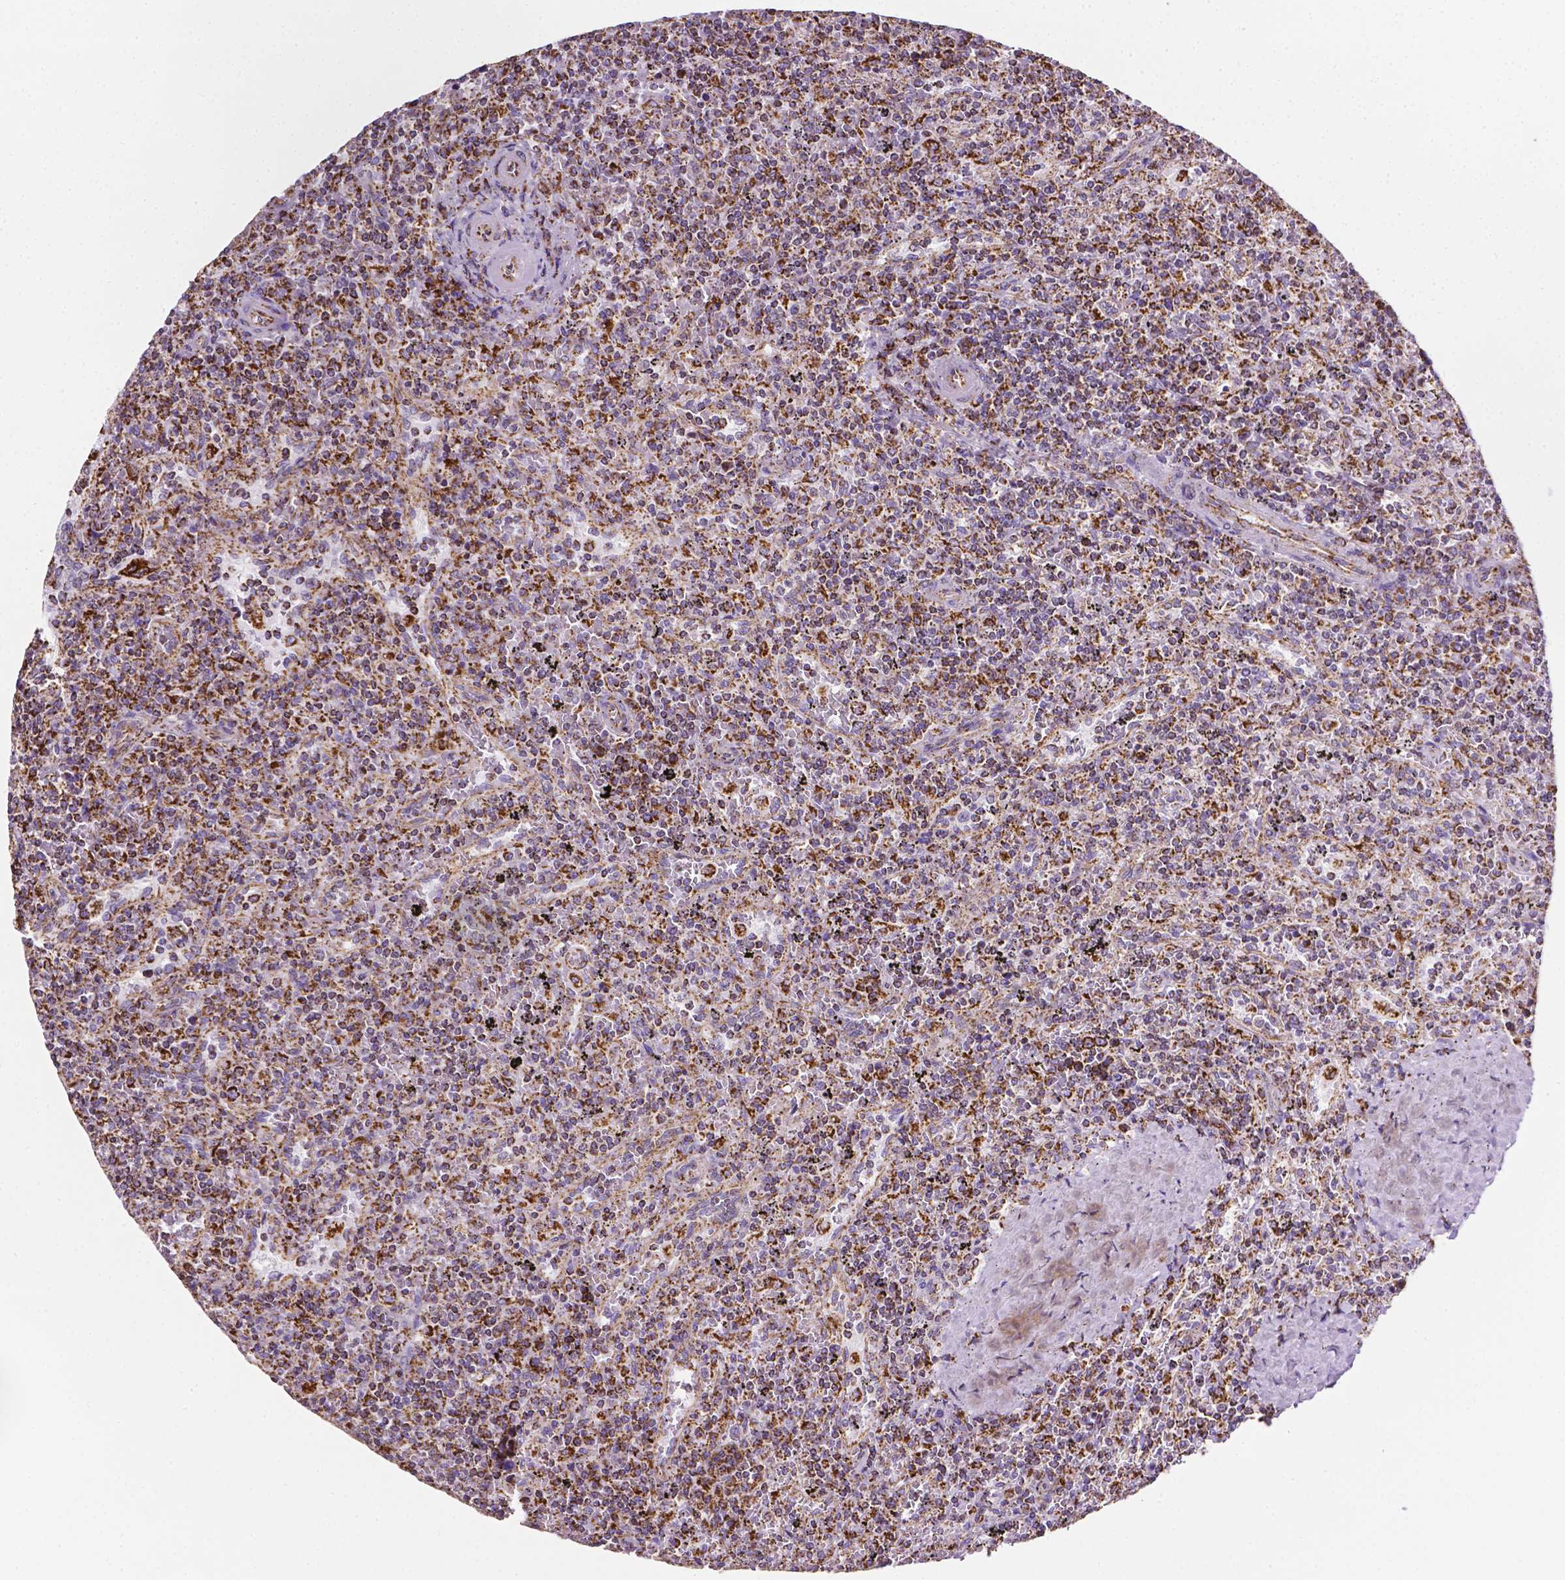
{"staining": {"intensity": "strong", "quantity": "25%-75%", "location": "cytoplasmic/membranous"}, "tissue": "lymphoma", "cell_type": "Tumor cells", "image_type": "cancer", "snomed": [{"axis": "morphology", "description": "Malignant lymphoma, non-Hodgkin's type, Low grade"}, {"axis": "topography", "description": "Spleen"}], "caption": "Immunohistochemistry (DAB) staining of human malignant lymphoma, non-Hodgkin's type (low-grade) reveals strong cytoplasmic/membranous protein expression in approximately 25%-75% of tumor cells.", "gene": "RMDN3", "patient": {"sex": "male", "age": 62}}